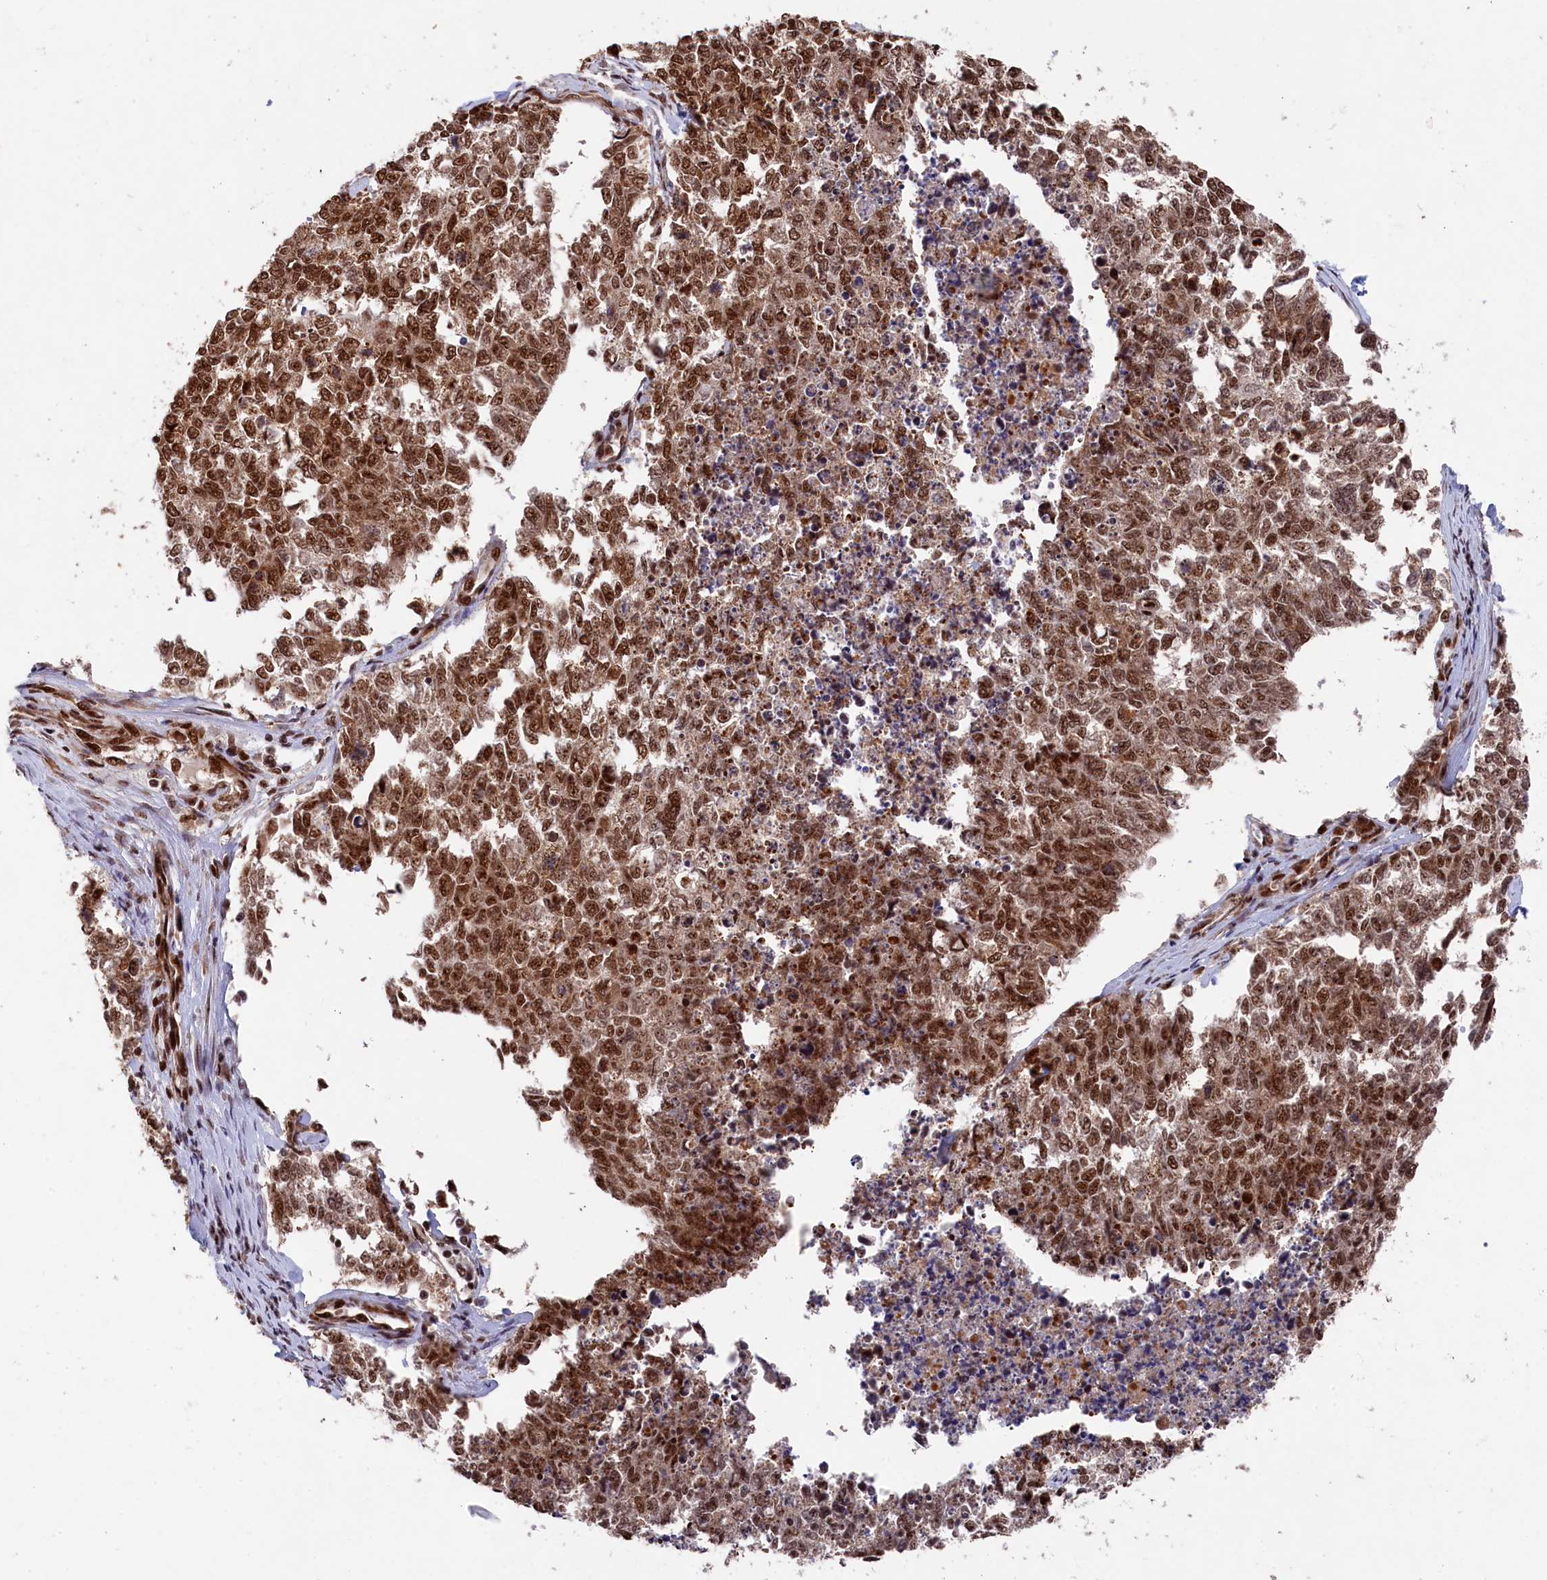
{"staining": {"intensity": "strong", "quantity": ">75%", "location": "nuclear"}, "tissue": "cervical cancer", "cell_type": "Tumor cells", "image_type": "cancer", "snomed": [{"axis": "morphology", "description": "Squamous cell carcinoma, NOS"}, {"axis": "topography", "description": "Cervix"}], "caption": "Immunohistochemical staining of human squamous cell carcinoma (cervical) exhibits strong nuclear protein staining in approximately >75% of tumor cells.", "gene": "PRPF31", "patient": {"sex": "female", "age": 63}}